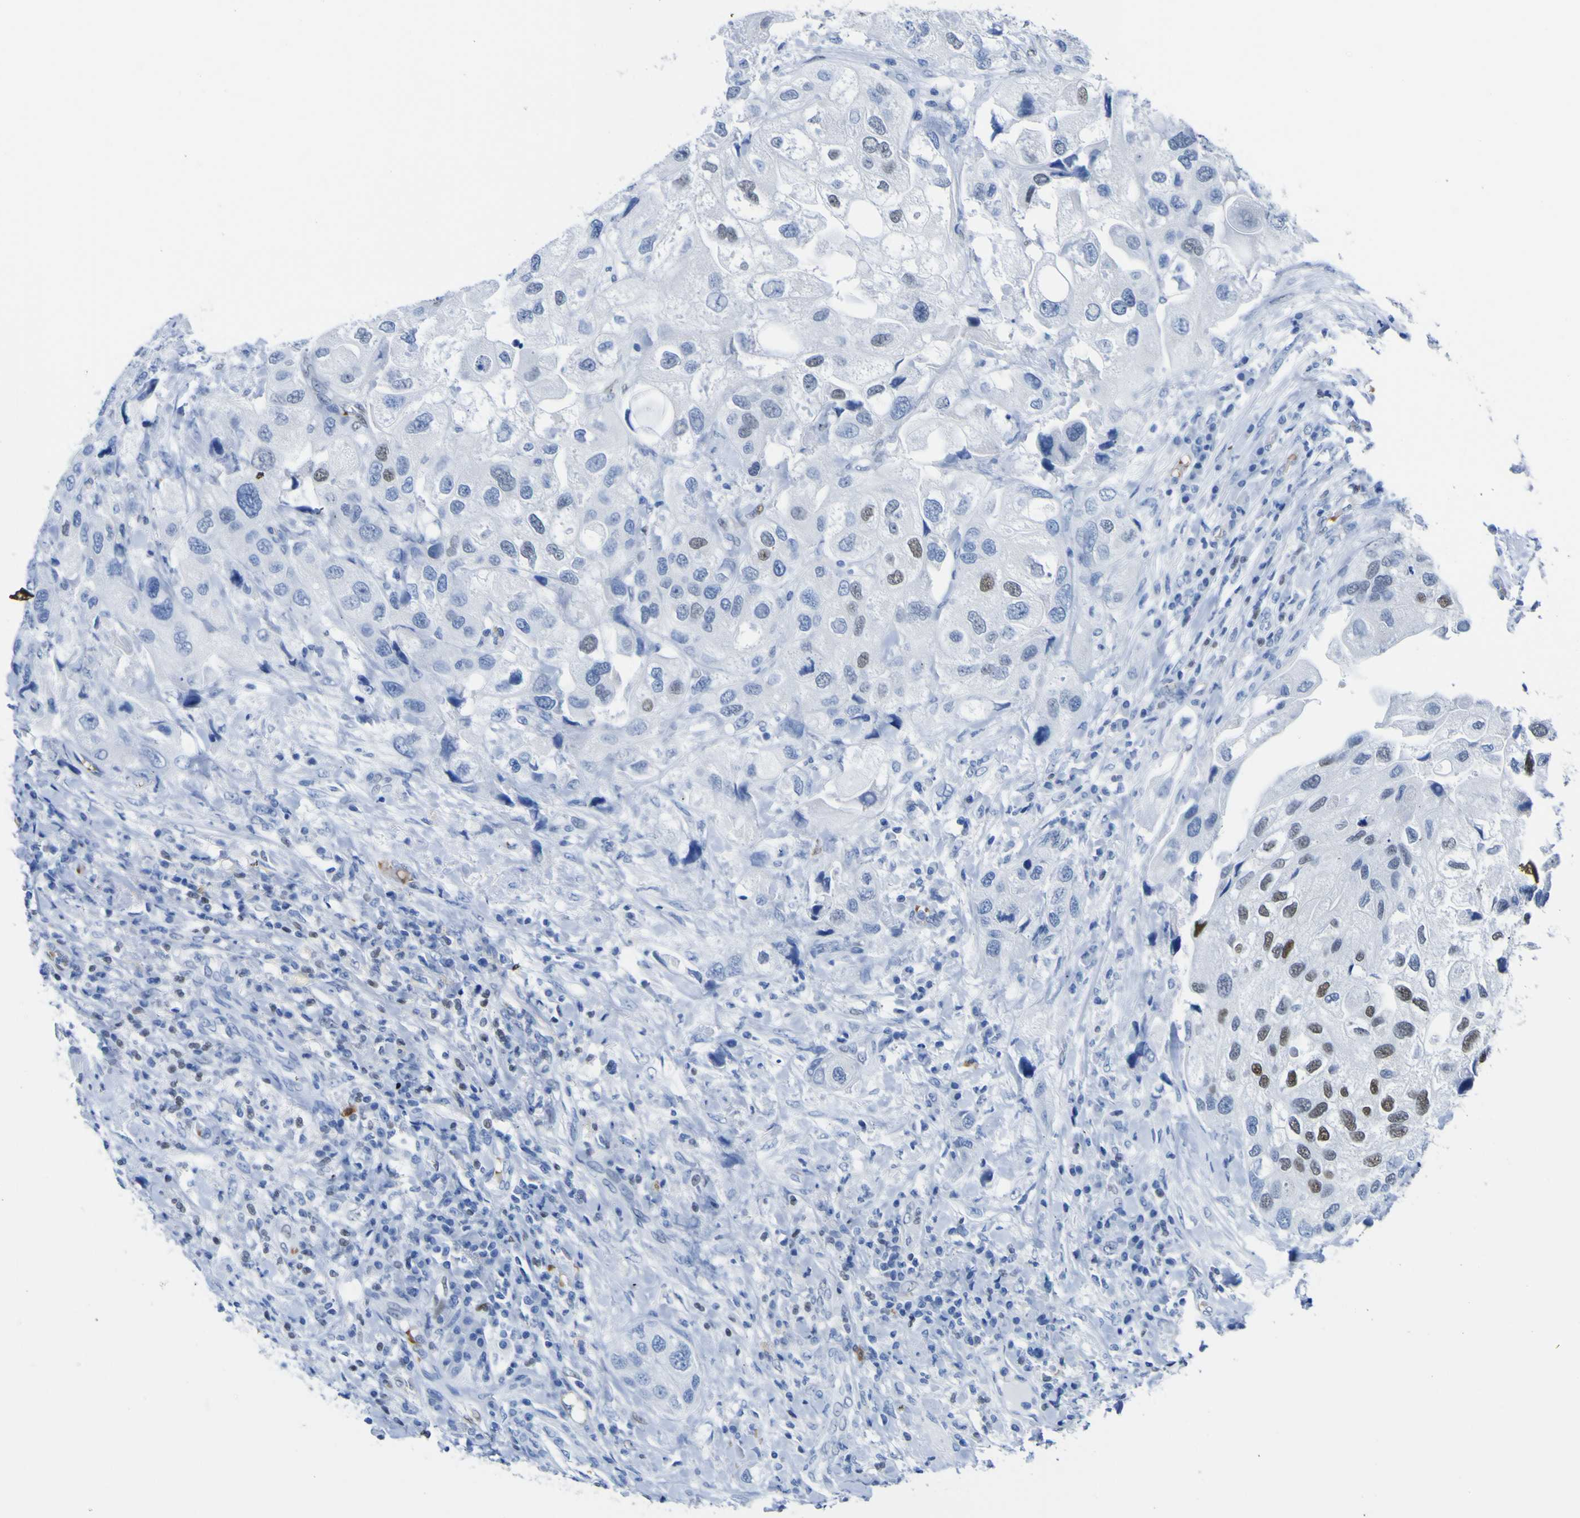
{"staining": {"intensity": "moderate", "quantity": "<25%", "location": "nuclear"}, "tissue": "urothelial cancer", "cell_type": "Tumor cells", "image_type": "cancer", "snomed": [{"axis": "morphology", "description": "Urothelial carcinoma, High grade"}, {"axis": "topography", "description": "Urinary bladder"}], "caption": "Approximately <25% of tumor cells in human urothelial cancer show moderate nuclear protein expression as visualized by brown immunohistochemical staining.", "gene": "DACH1", "patient": {"sex": "female", "age": 64}}